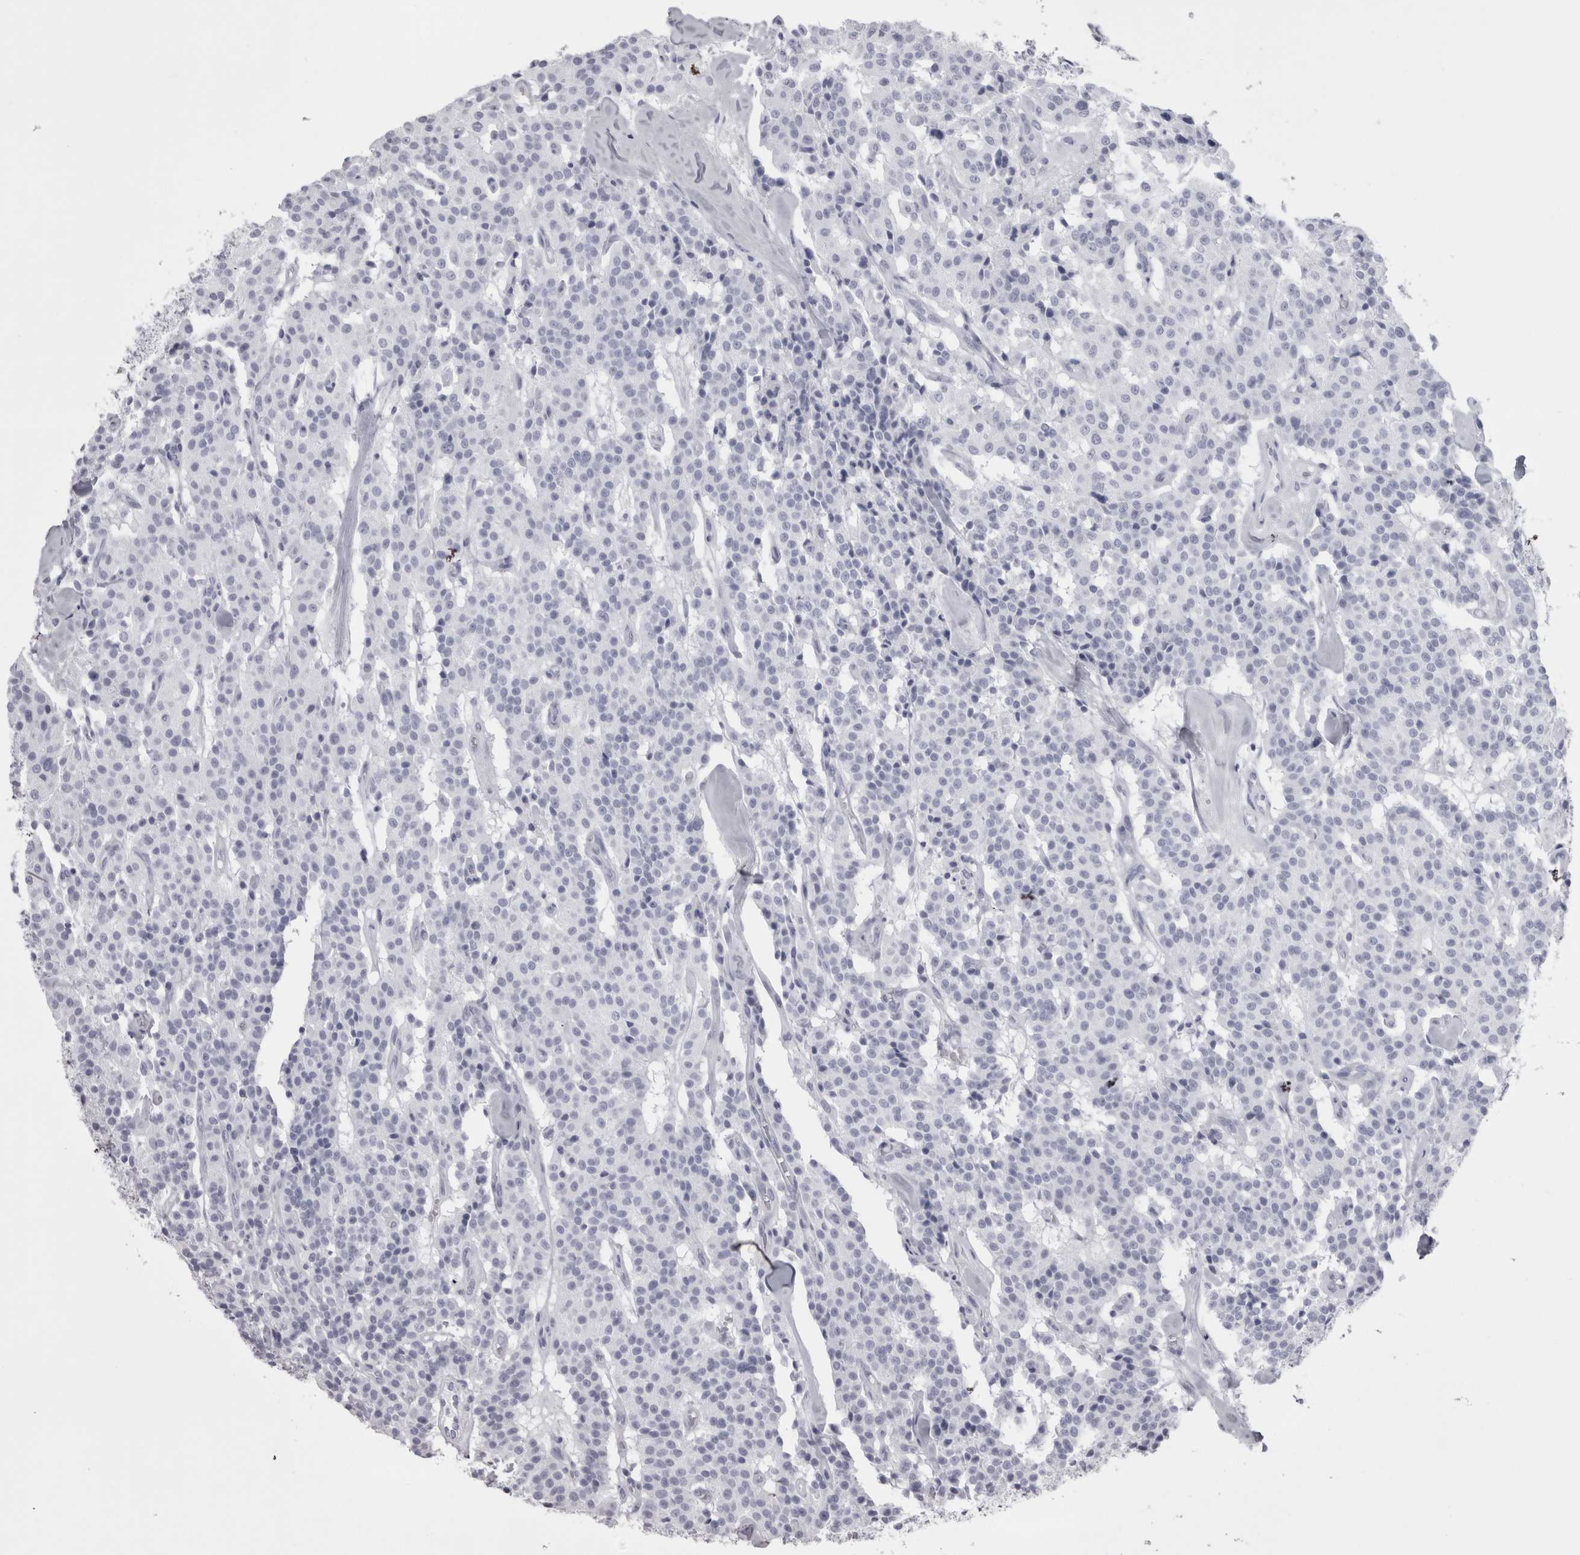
{"staining": {"intensity": "negative", "quantity": "none", "location": "none"}, "tissue": "carcinoid", "cell_type": "Tumor cells", "image_type": "cancer", "snomed": [{"axis": "morphology", "description": "Carcinoid, malignant, NOS"}, {"axis": "topography", "description": "Lung"}], "caption": "This is an immunohistochemistry (IHC) histopathology image of malignant carcinoid. There is no positivity in tumor cells.", "gene": "SKAP1", "patient": {"sex": "male", "age": 30}}